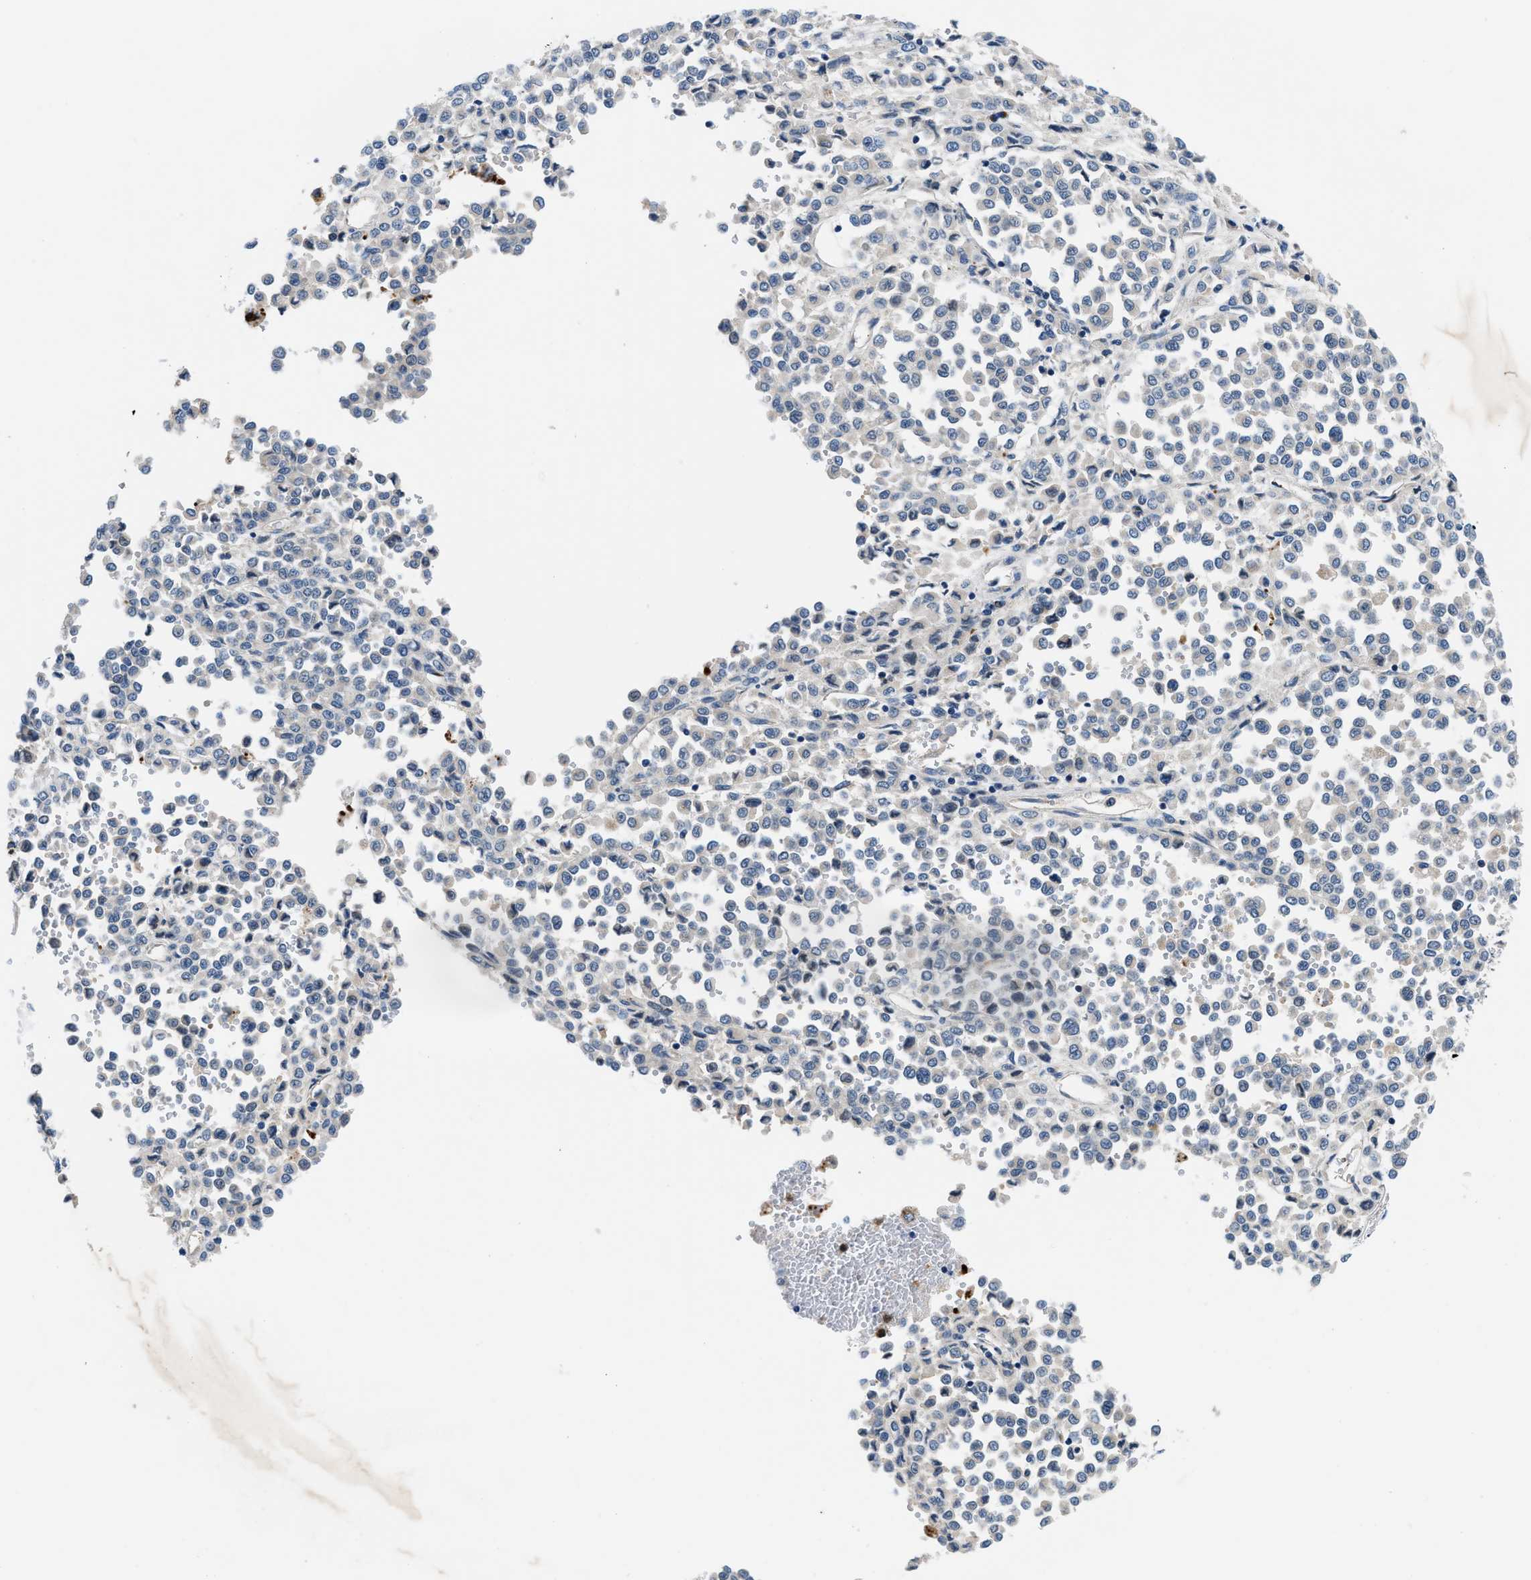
{"staining": {"intensity": "negative", "quantity": "none", "location": "none"}, "tissue": "melanoma", "cell_type": "Tumor cells", "image_type": "cancer", "snomed": [{"axis": "morphology", "description": "Malignant melanoma, Metastatic site"}, {"axis": "topography", "description": "Pancreas"}], "caption": "Tumor cells are negative for brown protein staining in malignant melanoma (metastatic site).", "gene": "ADGRE3", "patient": {"sex": "female", "age": 30}}